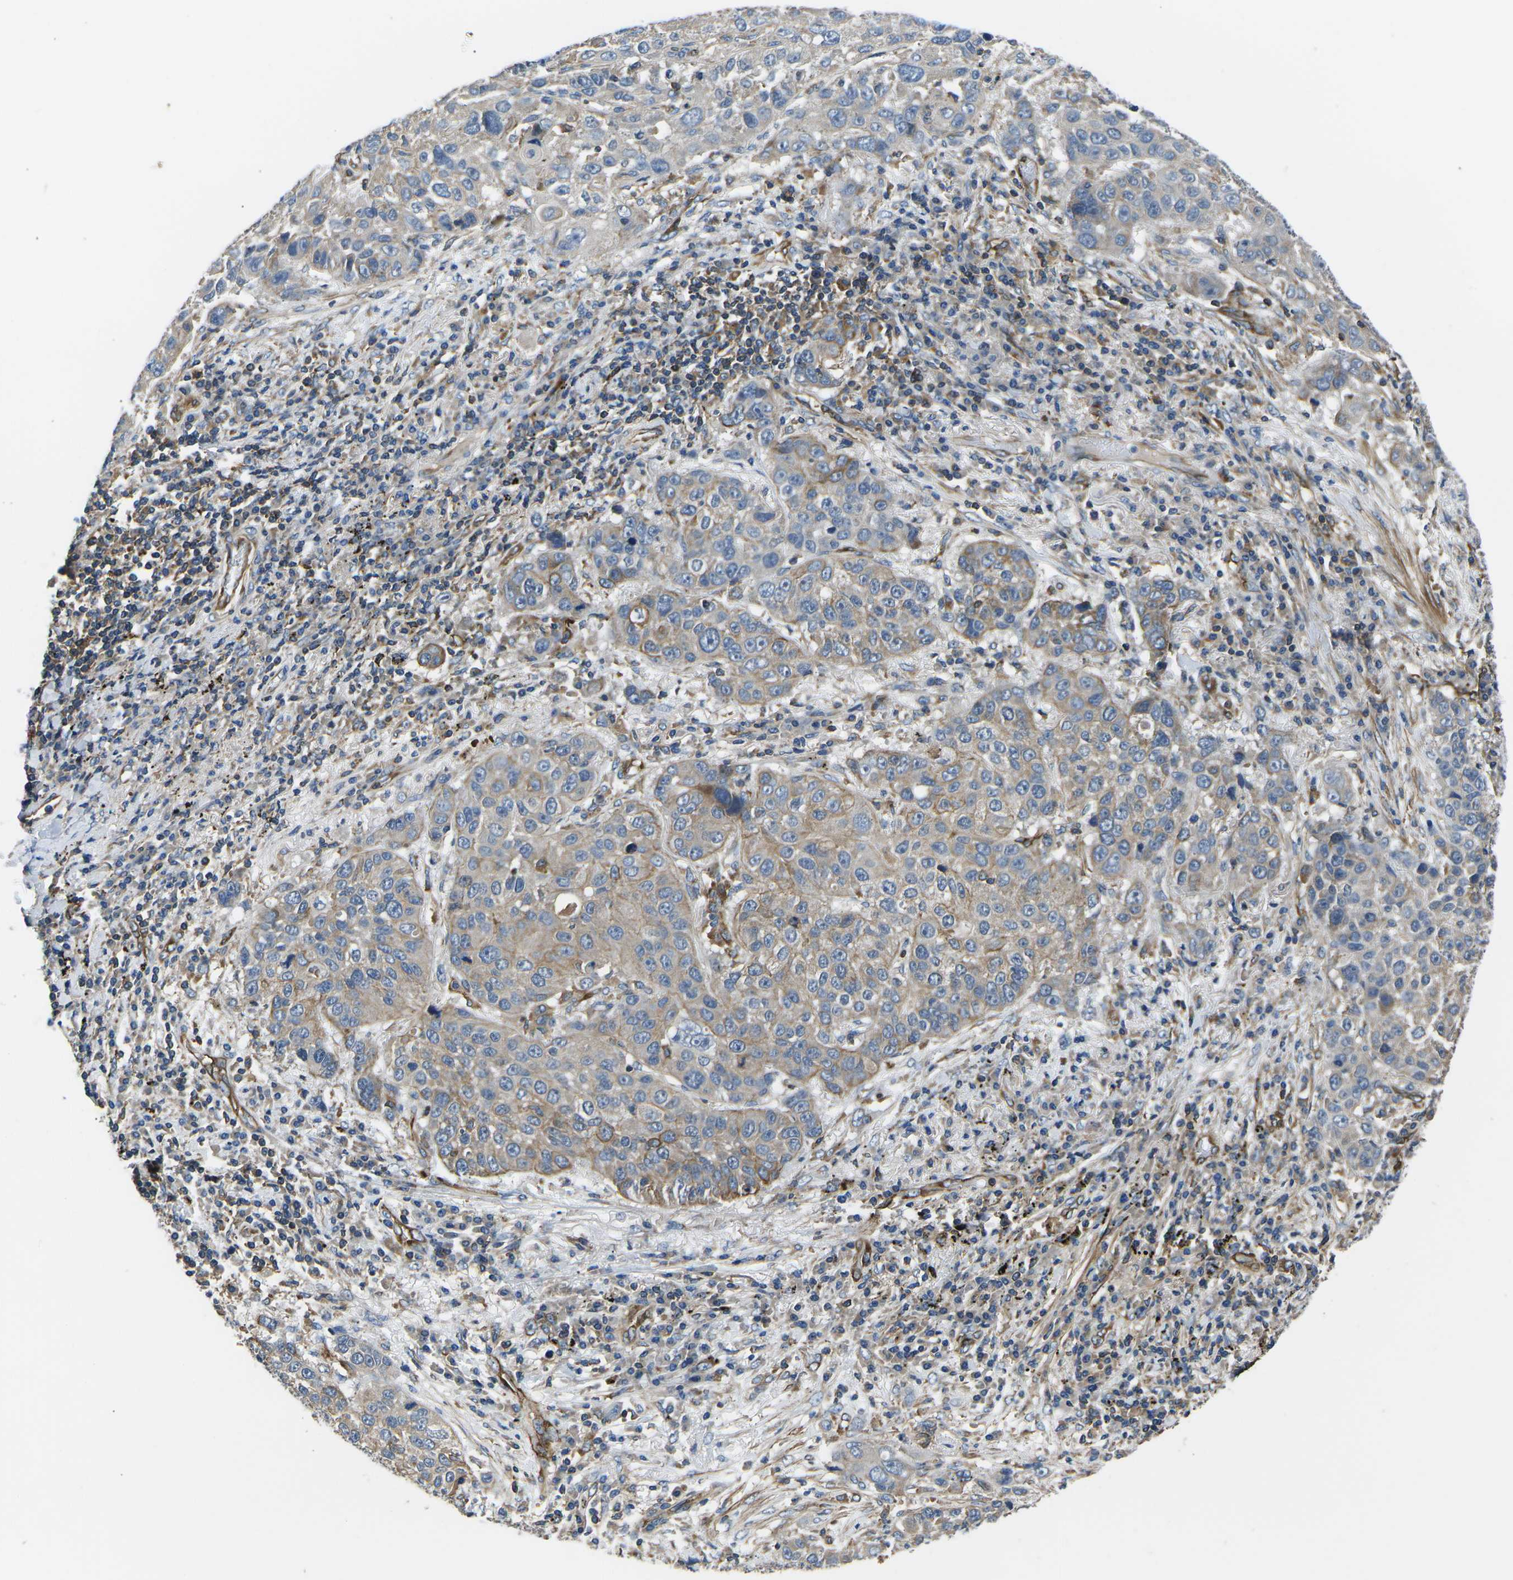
{"staining": {"intensity": "weak", "quantity": ">75%", "location": "cytoplasmic/membranous"}, "tissue": "lung cancer", "cell_type": "Tumor cells", "image_type": "cancer", "snomed": [{"axis": "morphology", "description": "Squamous cell carcinoma, NOS"}, {"axis": "topography", "description": "Lung"}], "caption": "Human squamous cell carcinoma (lung) stained for a protein (brown) exhibits weak cytoplasmic/membranous positive positivity in approximately >75% of tumor cells.", "gene": "KCNJ15", "patient": {"sex": "male", "age": 57}}